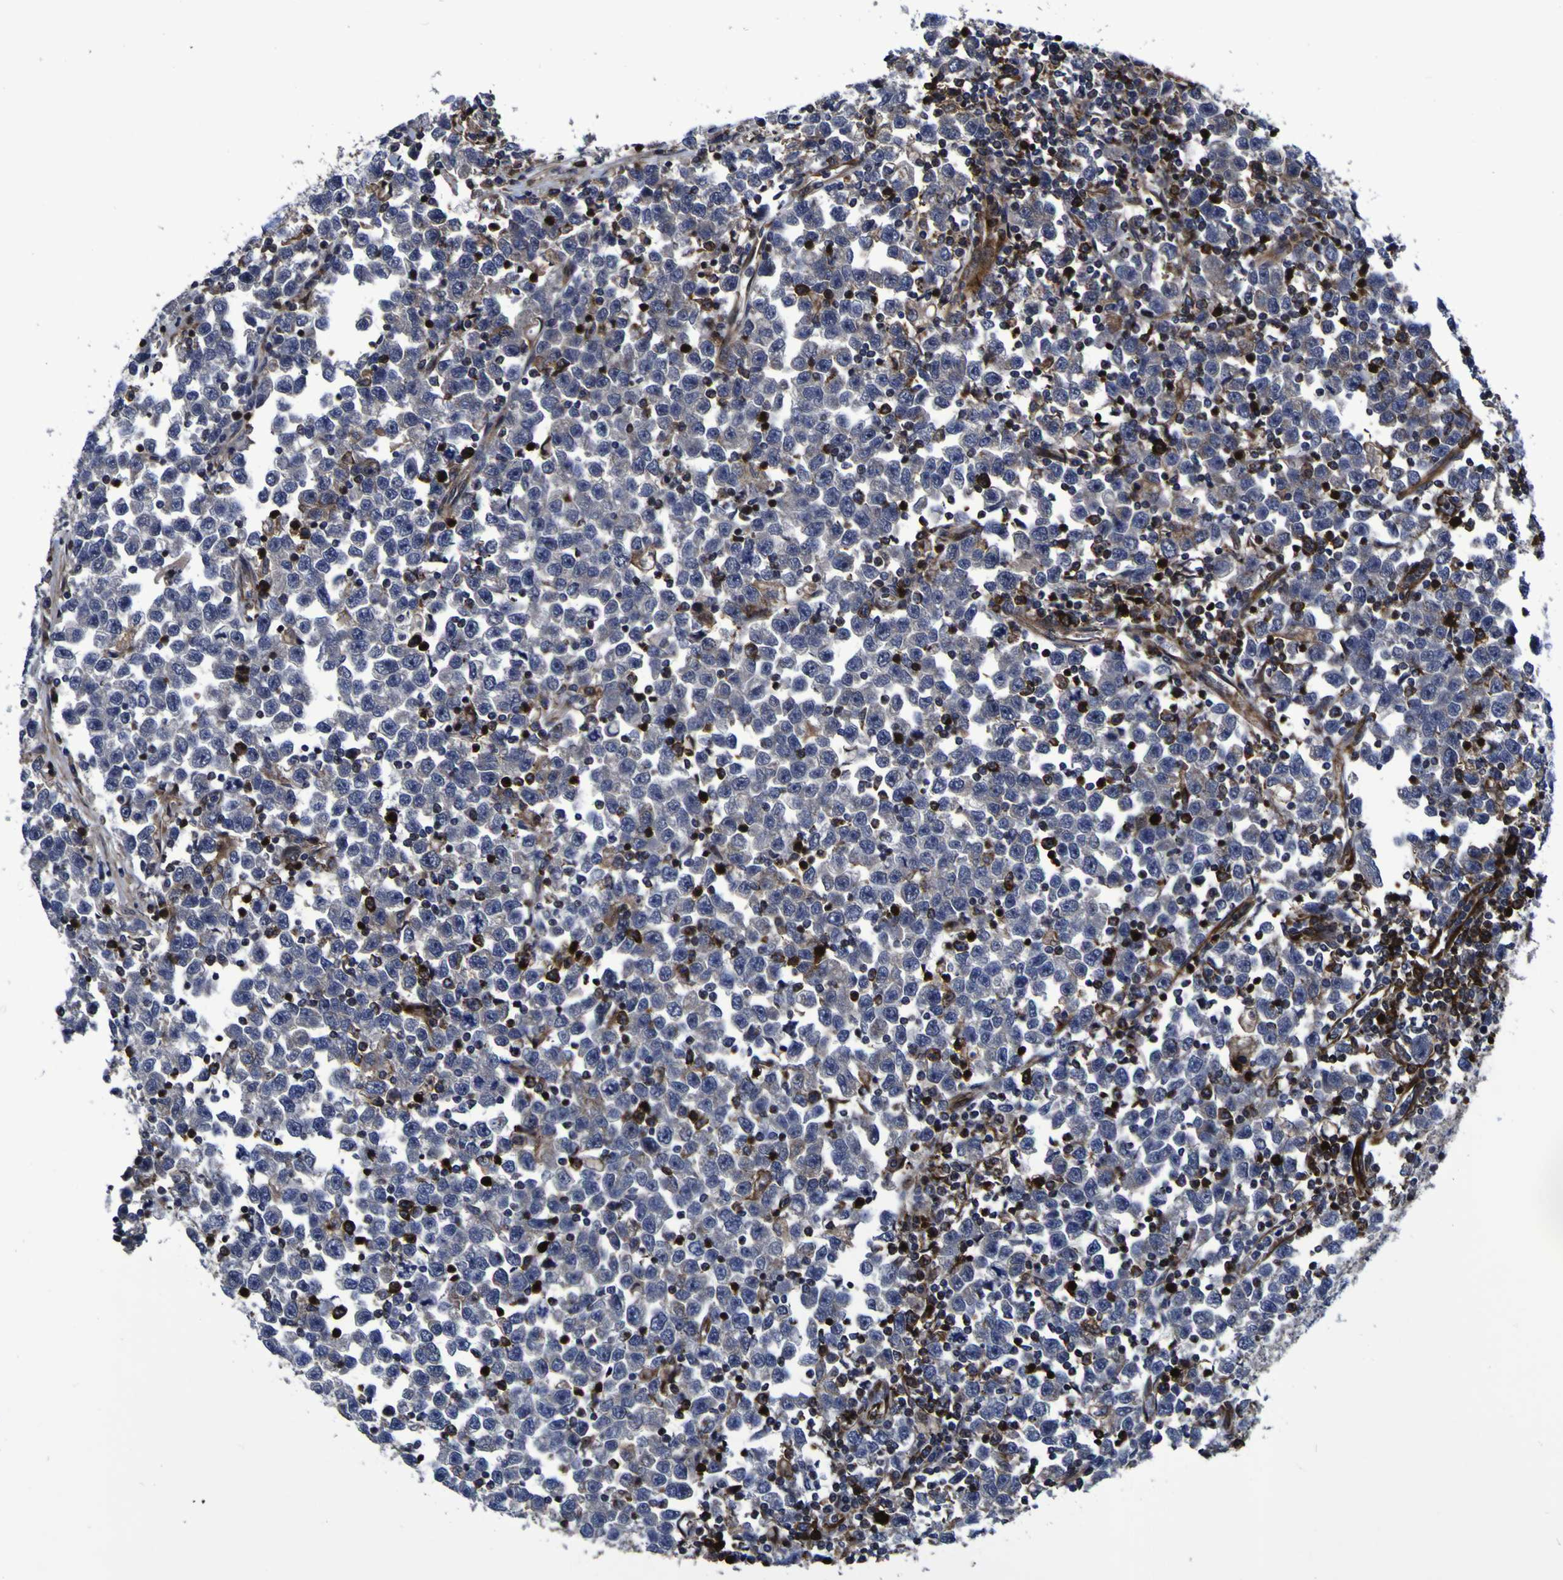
{"staining": {"intensity": "negative", "quantity": "none", "location": "none"}, "tissue": "testis cancer", "cell_type": "Tumor cells", "image_type": "cancer", "snomed": [{"axis": "morphology", "description": "Seminoma, NOS"}, {"axis": "topography", "description": "Testis"}], "caption": "IHC image of neoplastic tissue: human seminoma (testis) stained with DAB displays no significant protein expression in tumor cells.", "gene": "MGLL", "patient": {"sex": "male", "age": 43}}